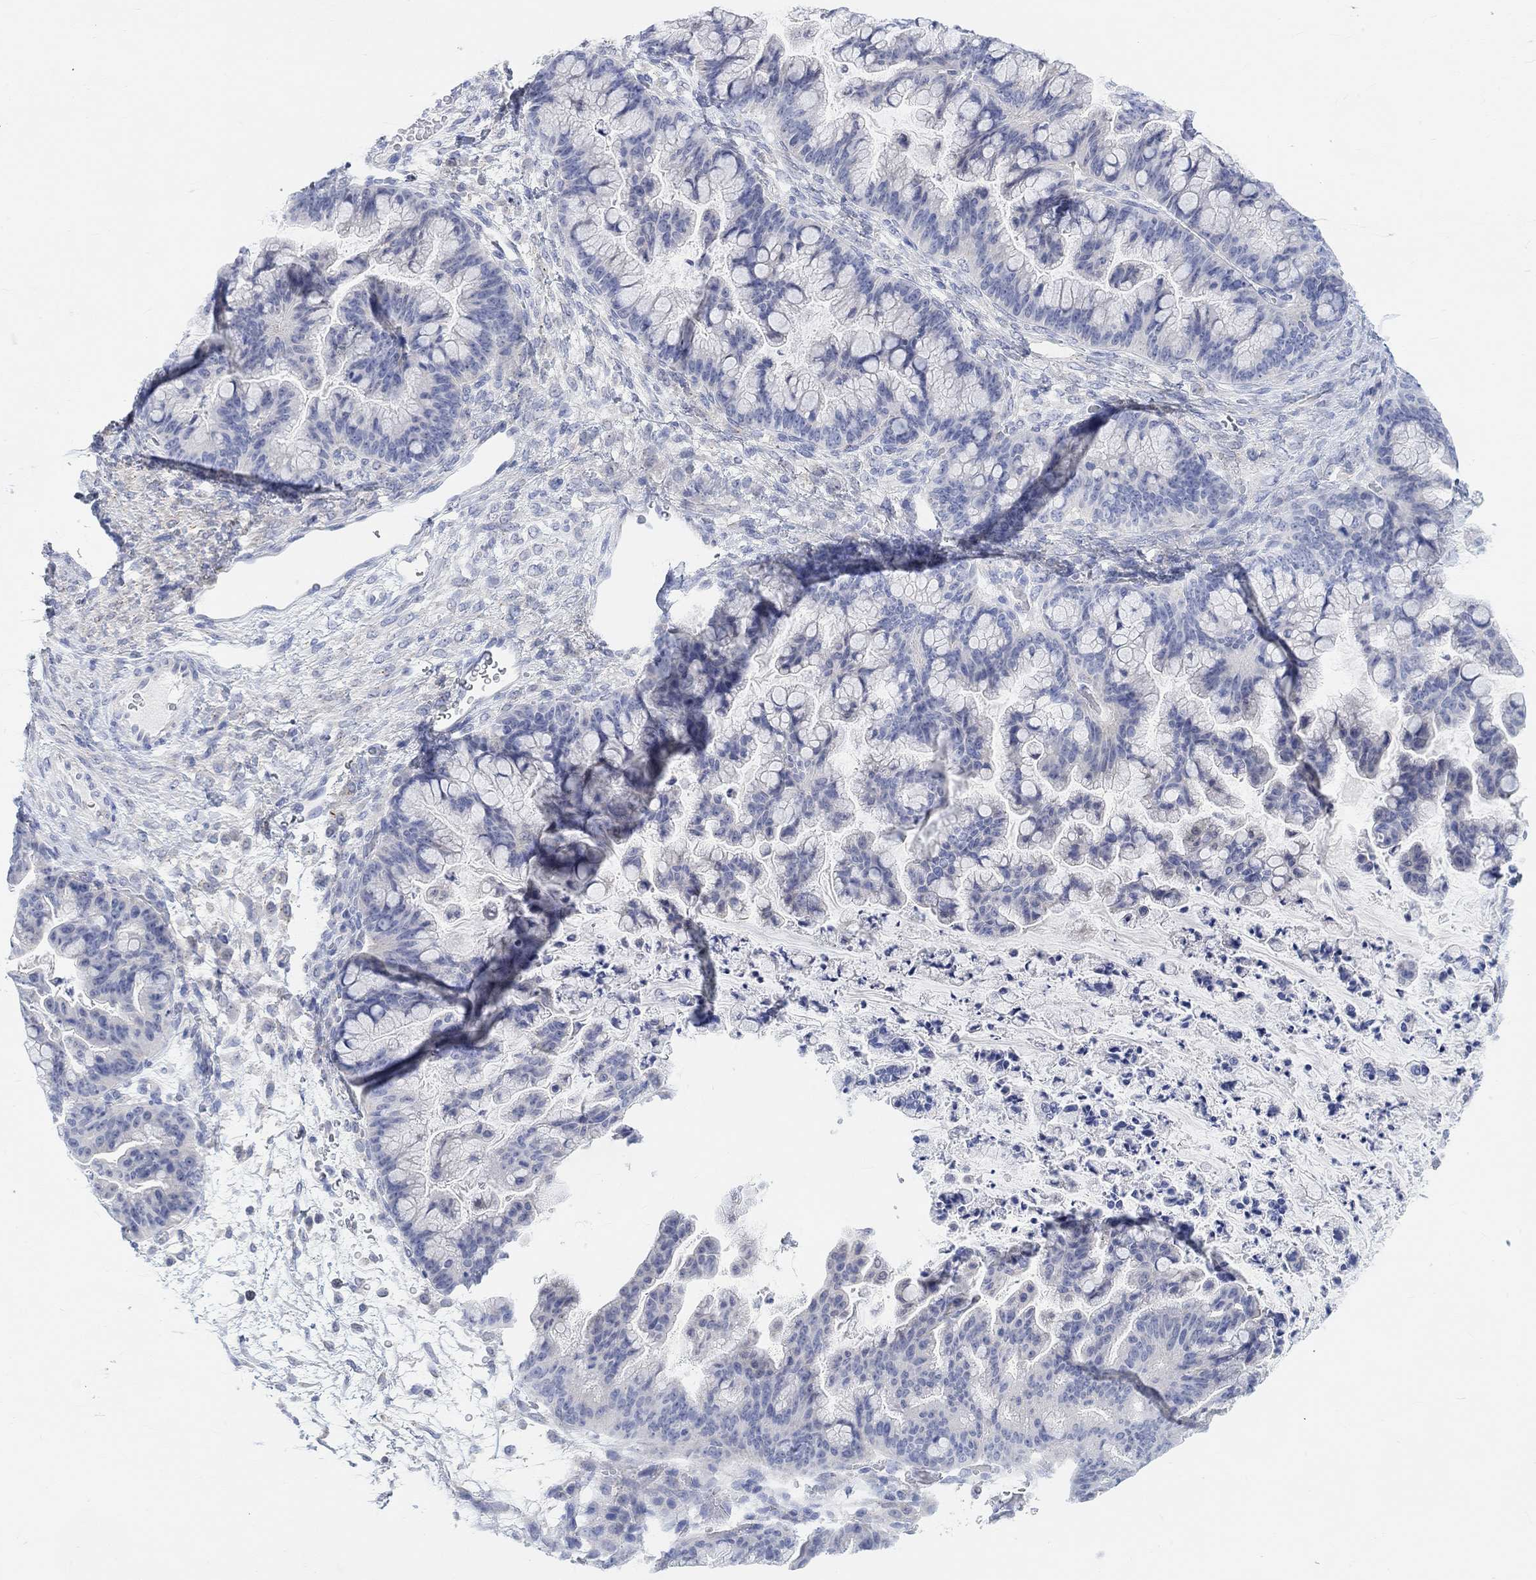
{"staining": {"intensity": "negative", "quantity": "none", "location": "none"}, "tissue": "ovarian cancer", "cell_type": "Tumor cells", "image_type": "cancer", "snomed": [{"axis": "morphology", "description": "Cystadenocarcinoma, mucinous, NOS"}, {"axis": "topography", "description": "Ovary"}], "caption": "DAB immunohistochemical staining of human ovarian mucinous cystadenocarcinoma exhibits no significant expression in tumor cells. Nuclei are stained in blue.", "gene": "ENO4", "patient": {"sex": "female", "age": 67}}